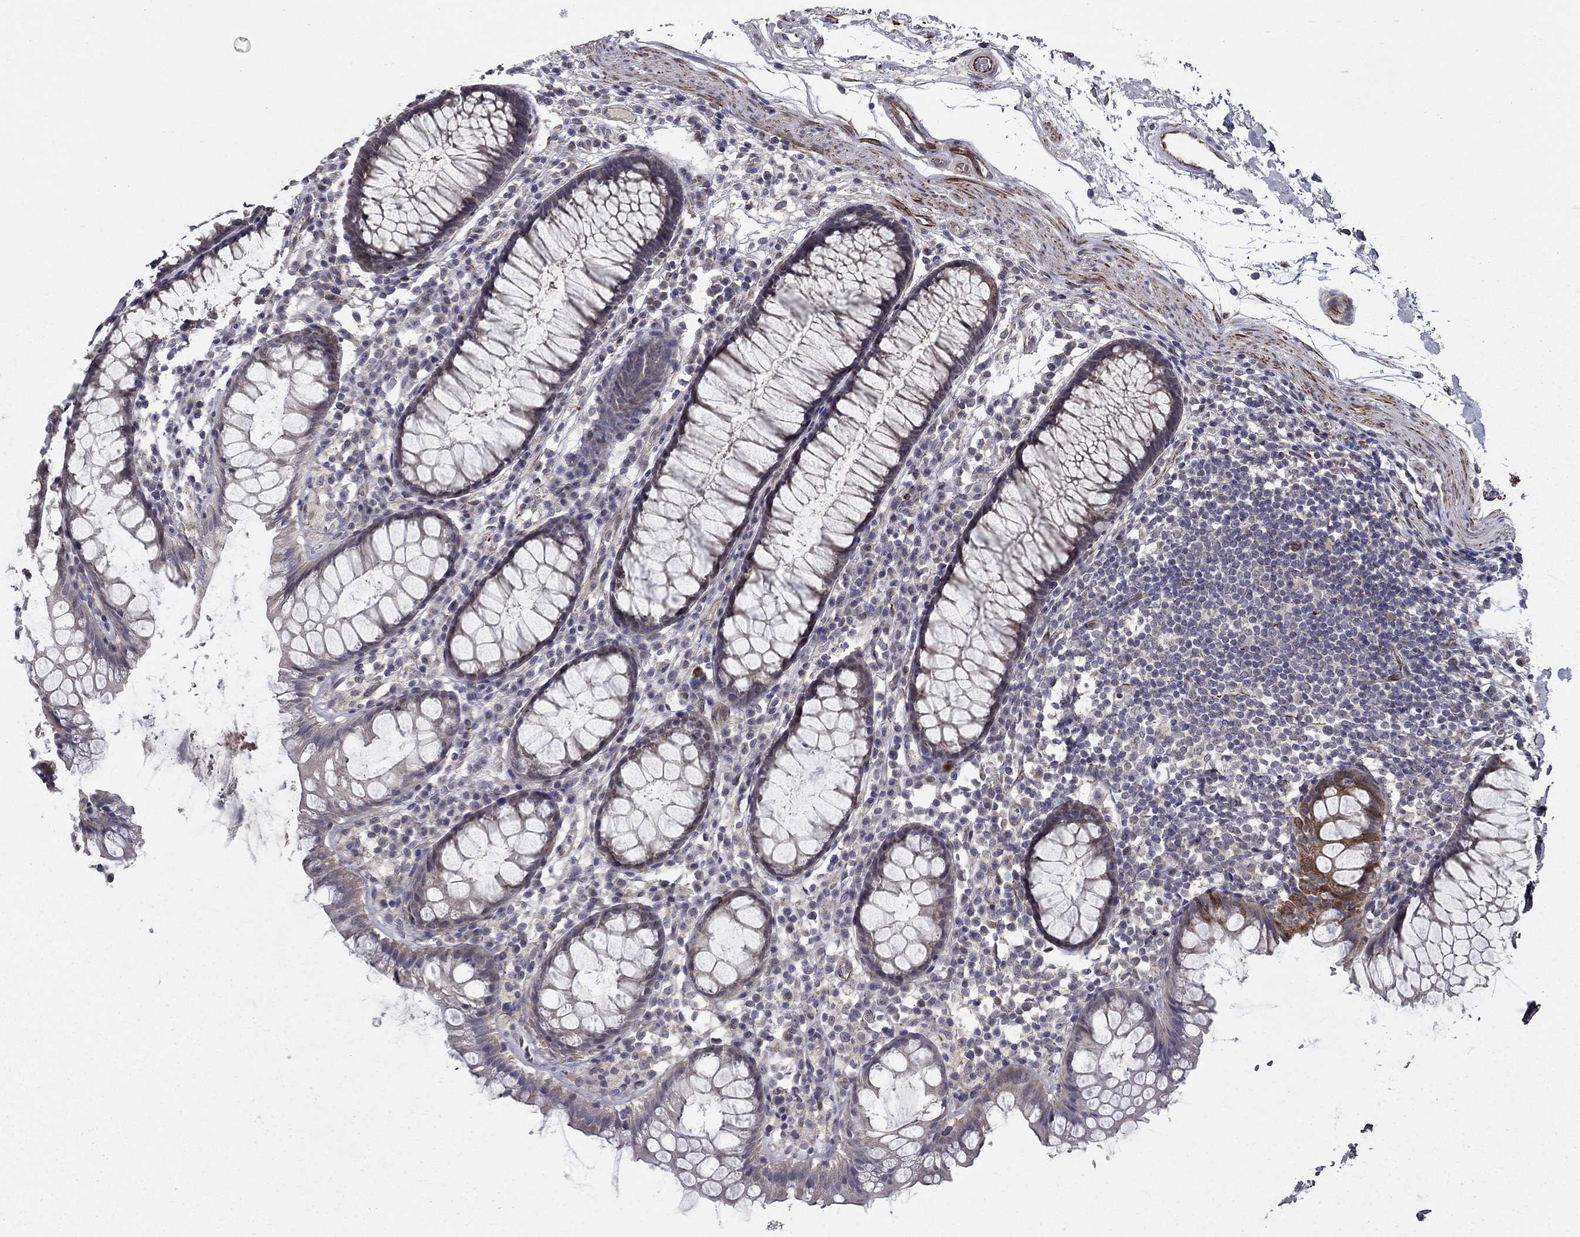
{"staining": {"intensity": "strong", "quantity": ">75%", "location": "cytoplasmic/membranous"}, "tissue": "colon", "cell_type": "Endothelial cells", "image_type": "normal", "snomed": [{"axis": "morphology", "description": "Normal tissue, NOS"}, {"axis": "topography", "description": "Colon"}], "caption": "Unremarkable colon reveals strong cytoplasmic/membranous positivity in approximately >75% of endothelial cells.", "gene": "LACTB2", "patient": {"sex": "male", "age": 76}}